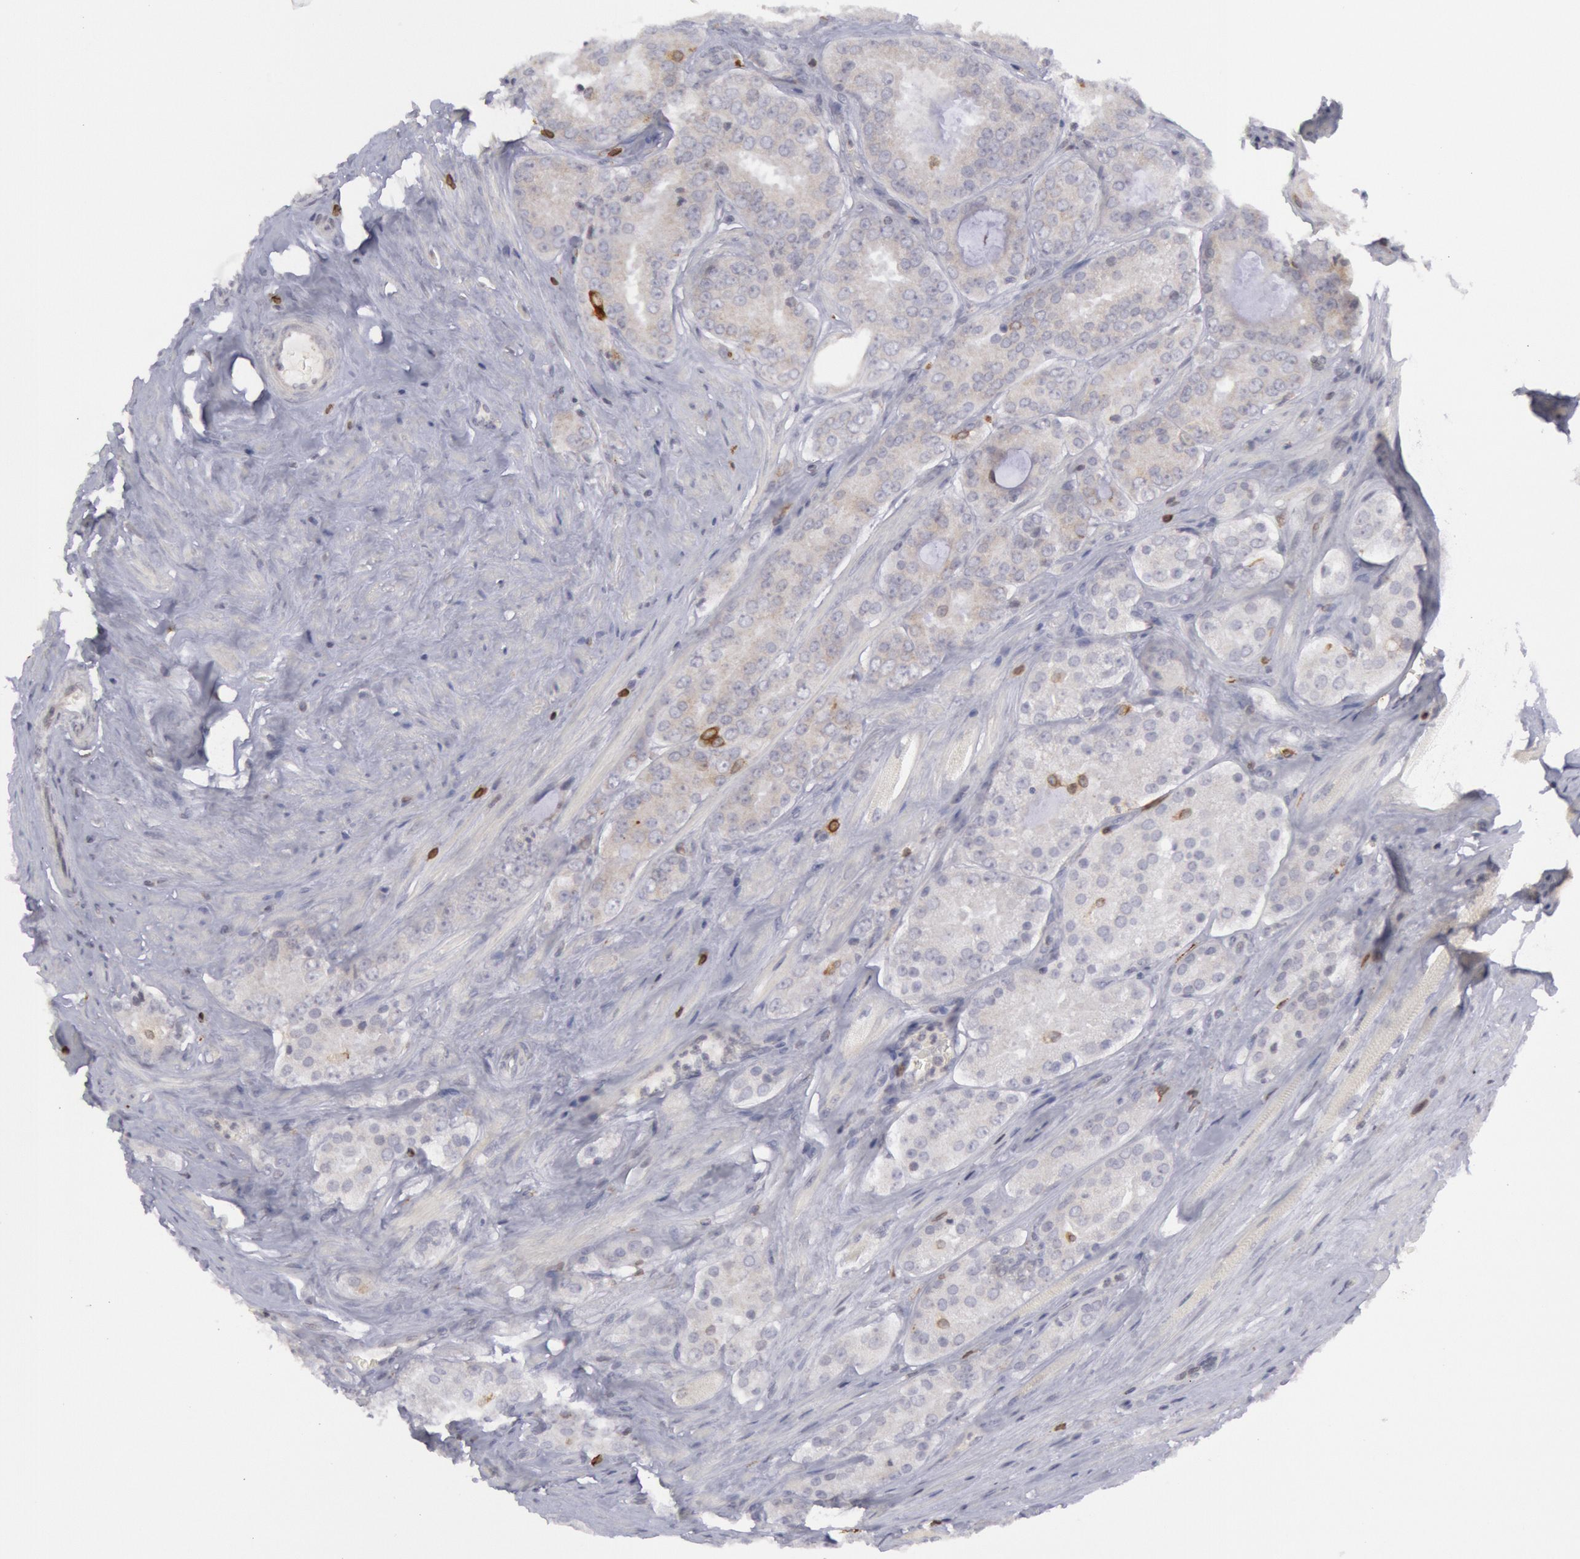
{"staining": {"intensity": "moderate", "quantity": "<25%", "location": "cytoplasmic/membranous"}, "tissue": "prostate cancer", "cell_type": "Tumor cells", "image_type": "cancer", "snomed": [{"axis": "morphology", "description": "Adenocarcinoma, Medium grade"}, {"axis": "topography", "description": "Prostate"}], "caption": "Prostate cancer stained with IHC exhibits moderate cytoplasmic/membranous staining in about <25% of tumor cells.", "gene": "PTGS2", "patient": {"sex": "male", "age": 60}}